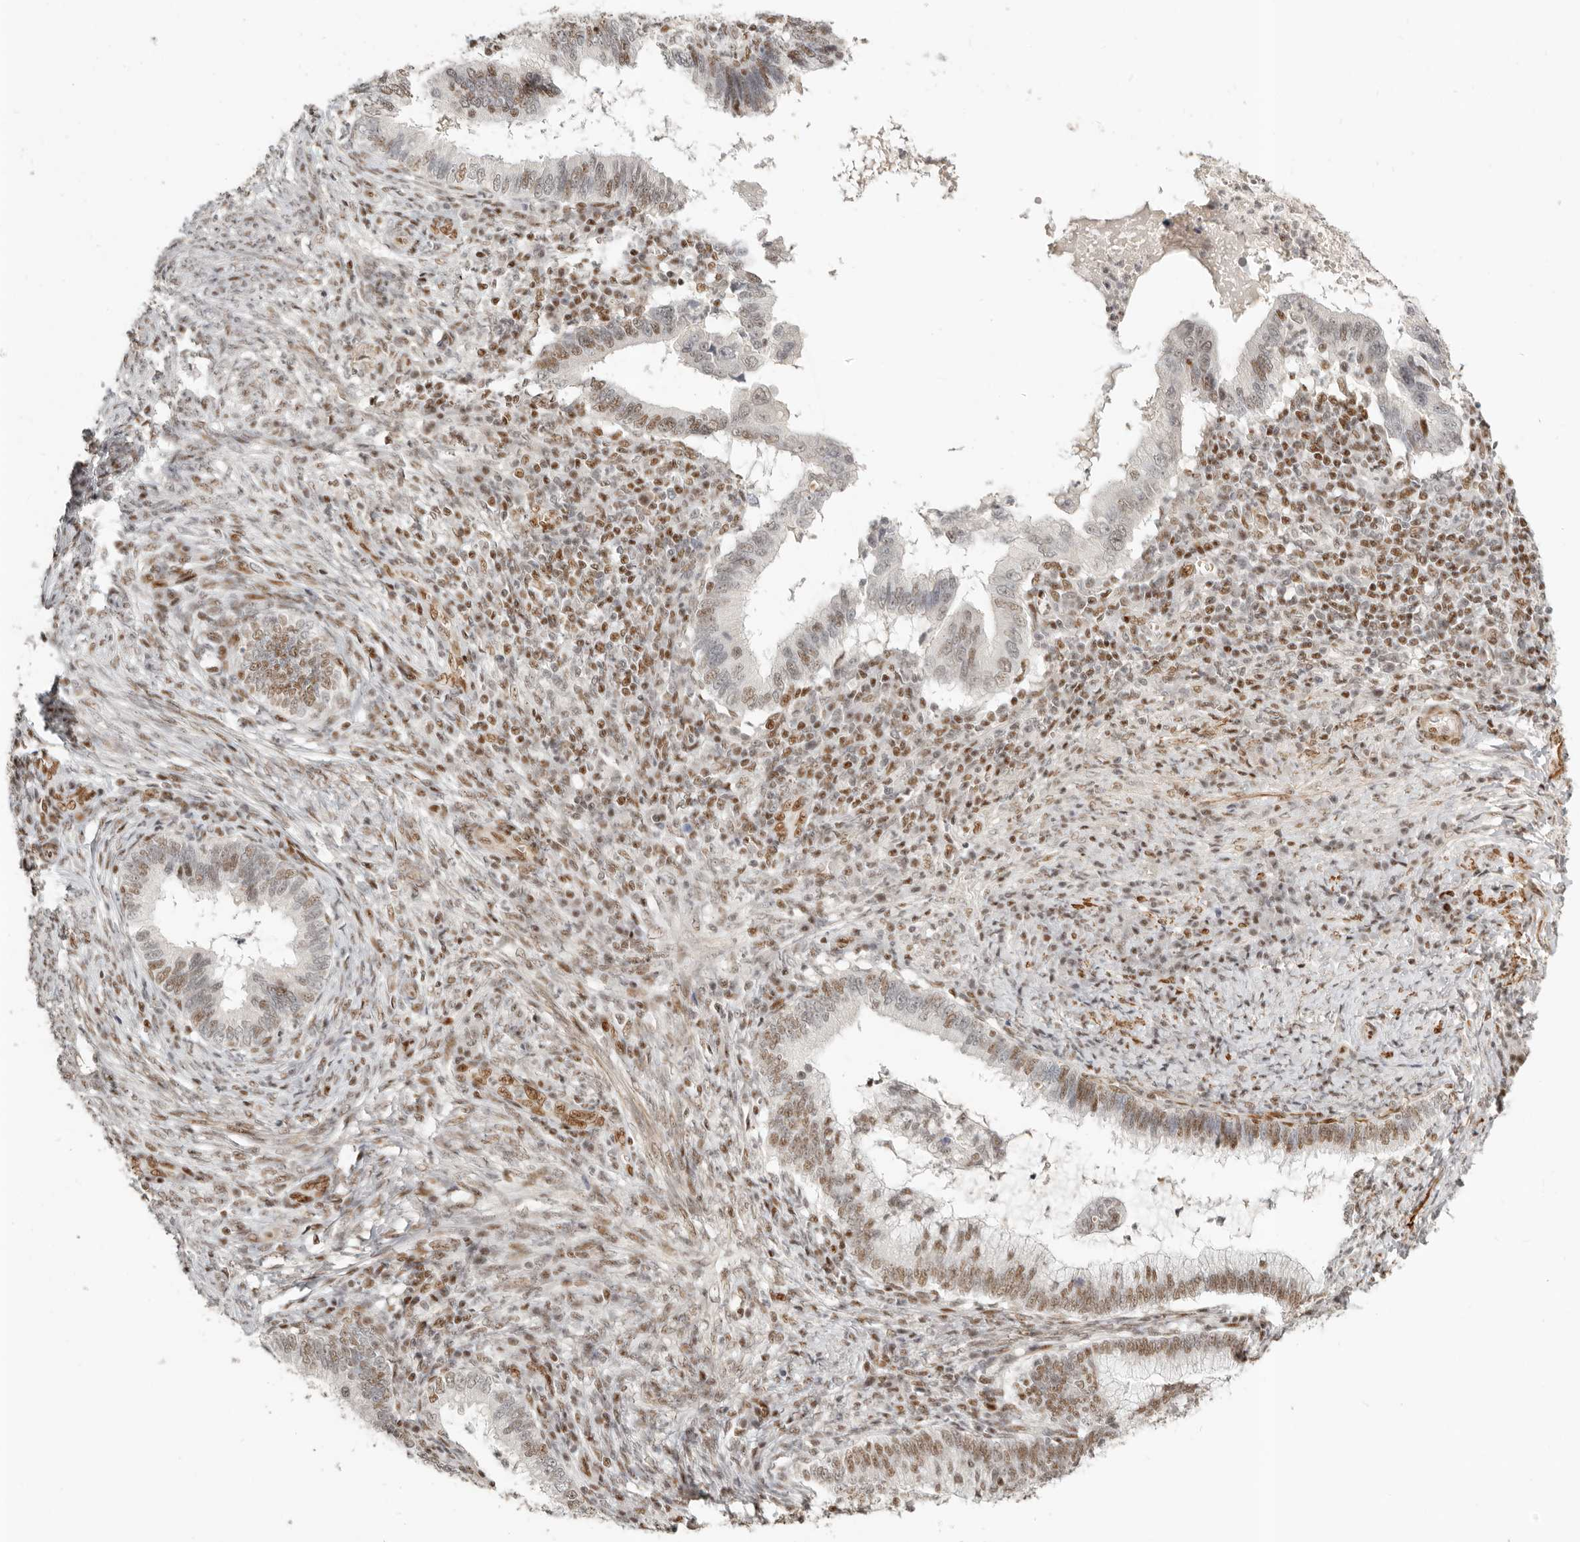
{"staining": {"intensity": "moderate", "quantity": ">75%", "location": "nuclear"}, "tissue": "cervical cancer", "cell_type": "Tumor cells", "image_type": "cancer", "snomed": [{"axis": "morphology", "description": "Adenocarcinoma, NOS"}, {"axis": "topography", "description": "Cervix"}], "caption": "Tumor cells display medium levels of moderate nuclear positivity in approximately >75% of cells in cervical cancer.", "gene": "GABPA", "patient": {"sex": "female", "age": 36}}